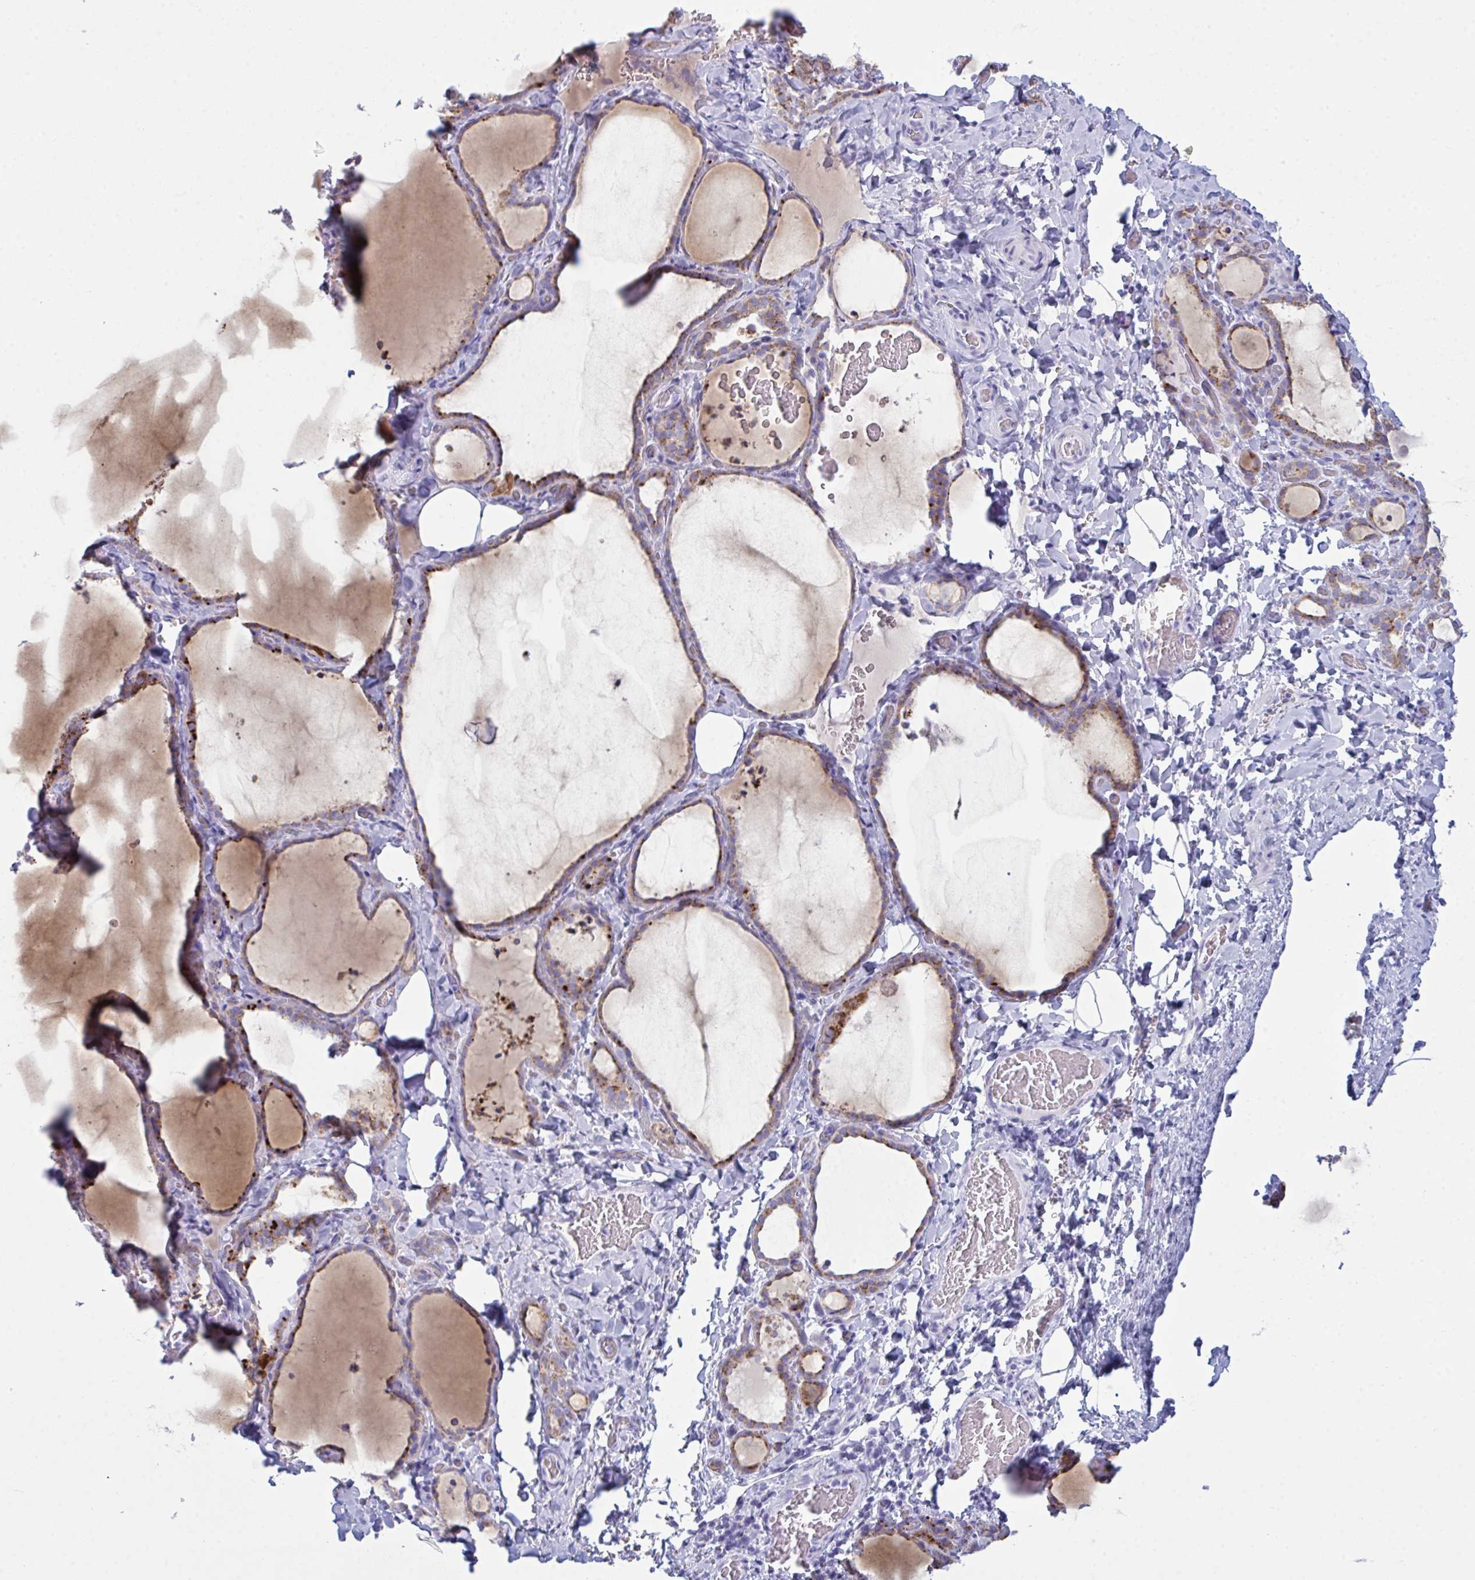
{"staining": {"intensity": "moderate", "quantity": ">75%", "location": "cytoplasmic/membranous"}, "tissue": "thyroid gland", "cell_type": "Glandular cells", "image_type": "normal", "snomed": [{"axis": "morphology", "description": "Normal tissue, NOS"}, {"axis": "topography", "description": "Thyroid gland"}], "caption": "Immunohistochemical staining of normal thyroid gland reveals >75% levels of moderate cytoplasmic/membranous protein expression in approximately >75% of glandular cells.", "gene": "BBS1", "patient": {"sex": "female", "age": 22}}